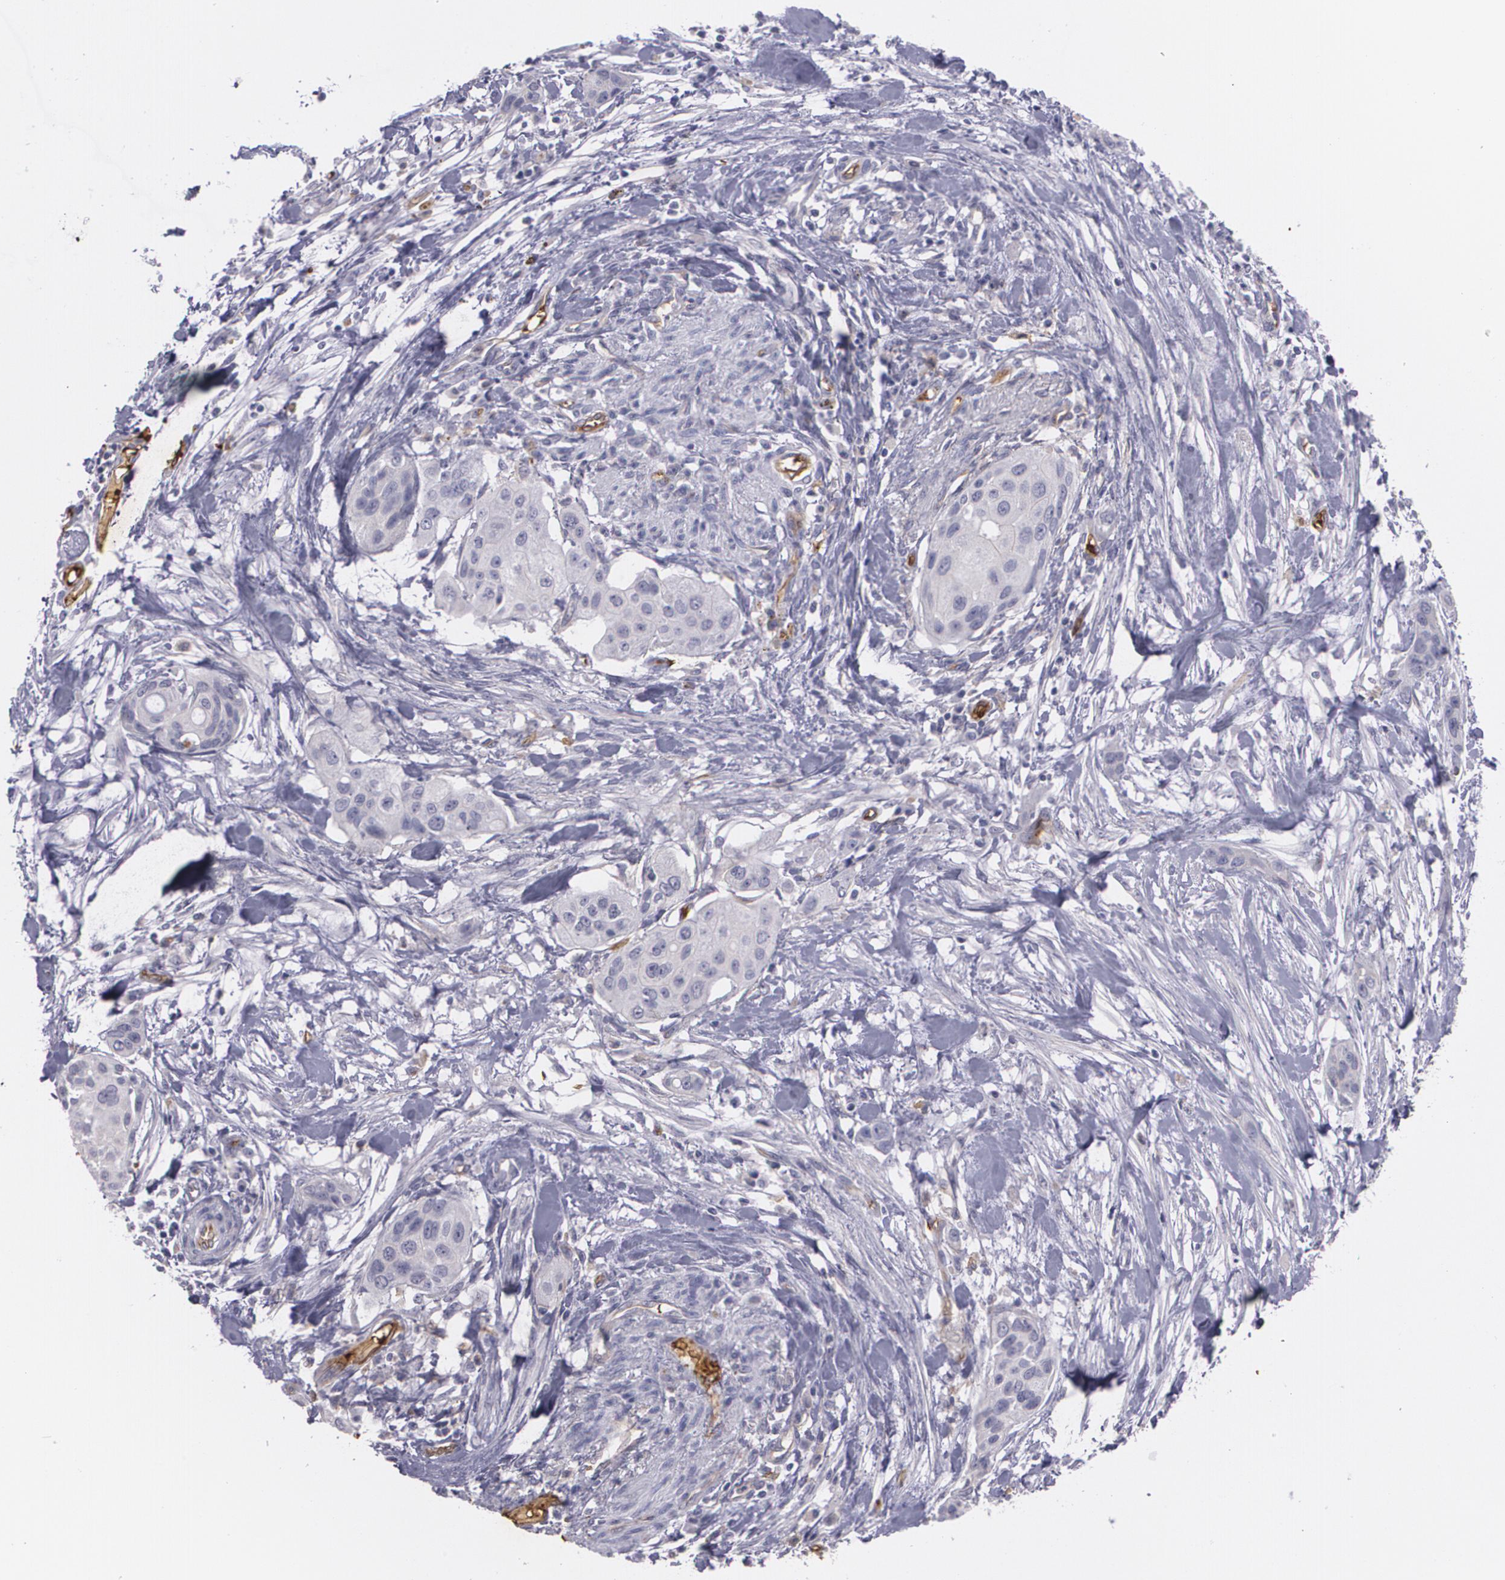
{"staining": {"intensity": "negative", "quantity": "none", "location": "none"}, "tissue": "pancreatic cancer", "cell_type": "Tumor cells", "image_type": "cancer", "snomed": [{"axis": "morphology", "description": "Adenocarcinoma, NOS"}, {"axis": "topography", "description": "Pancreas"}], "caption": "Tumor cells show no significant positivity in pancreatic cancer.", "gene": "ACE", "patient": {"sex": "female", "age": 60}}